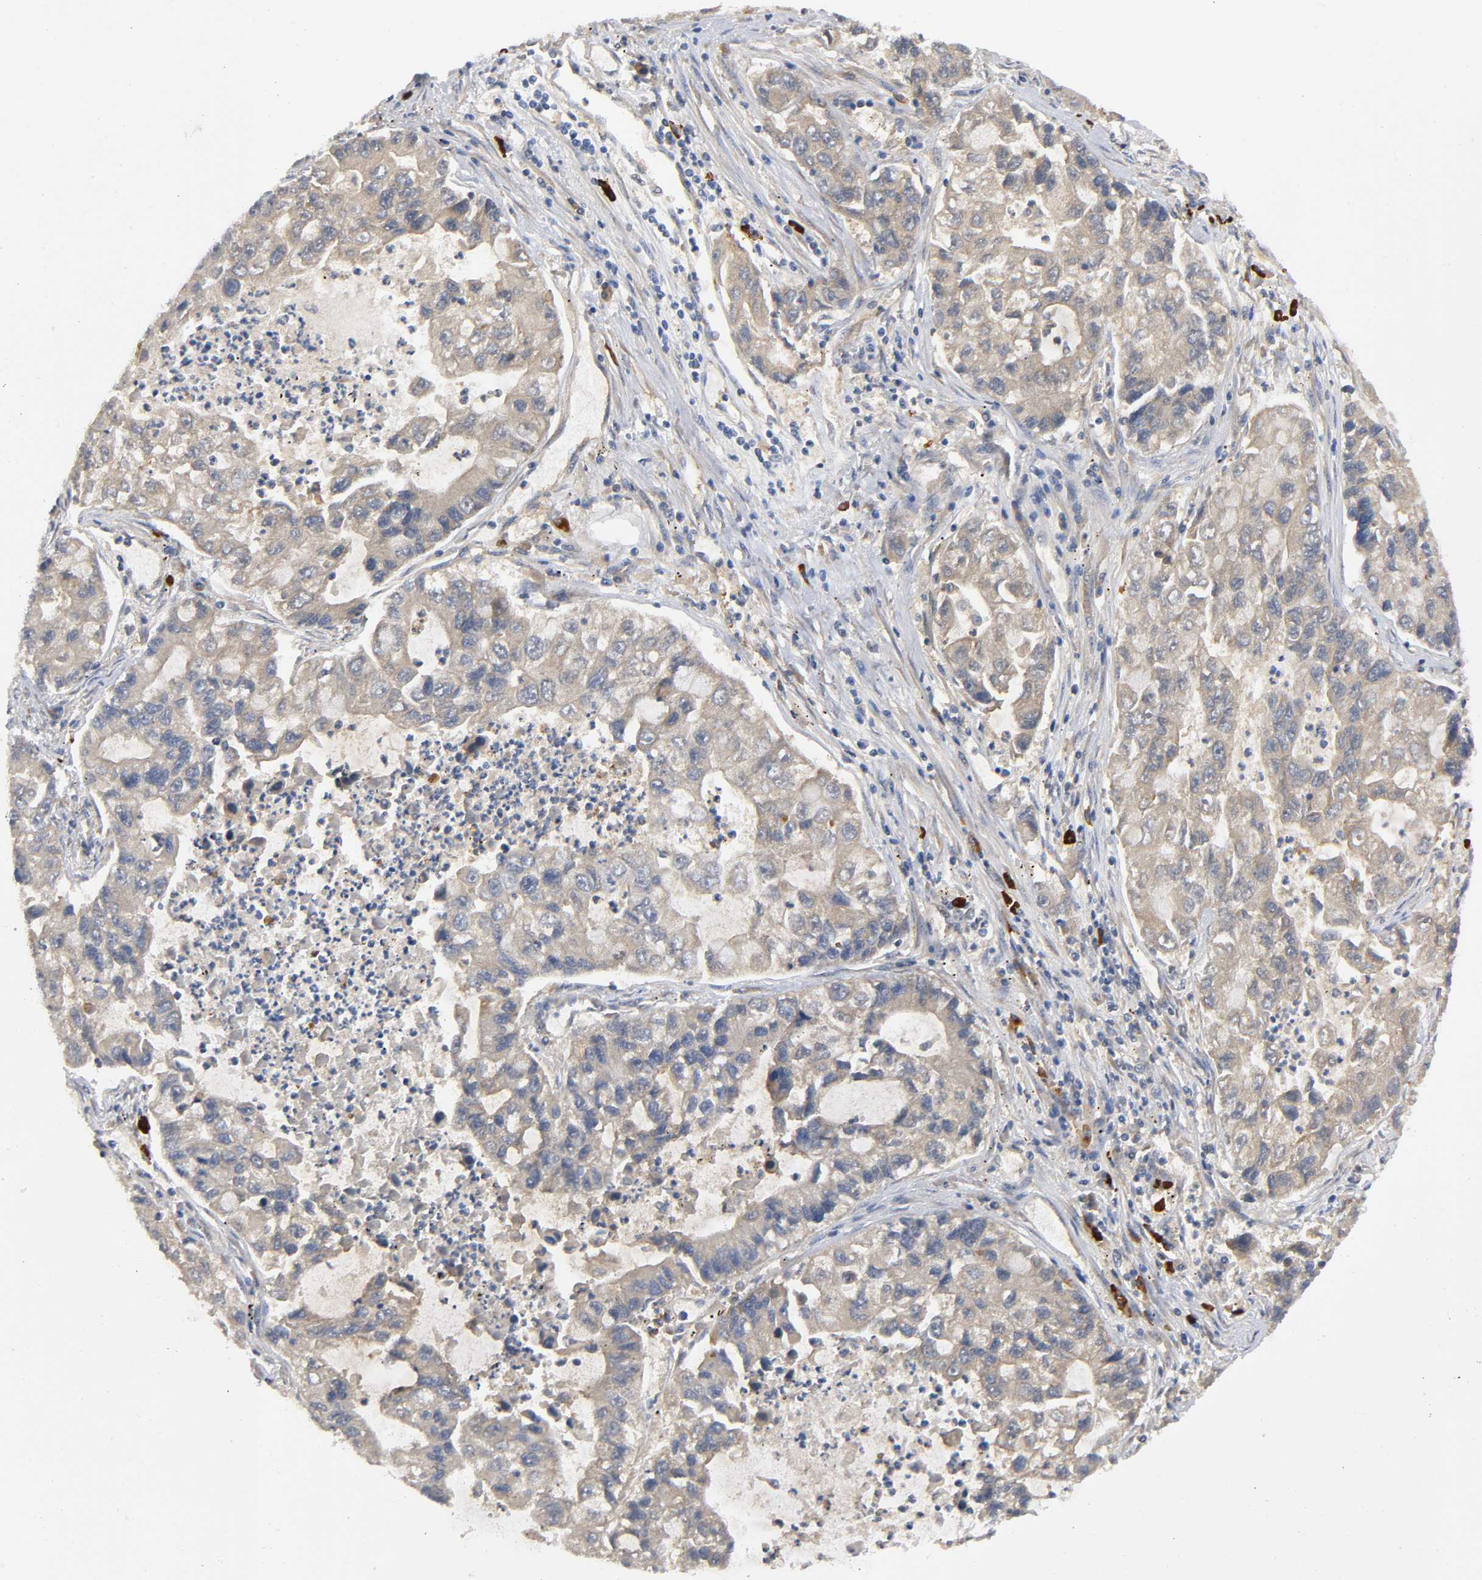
{"staining": {"intensity": "moderate", "quantity": "25%-75%", "location": "cytoplasmic/membranous"}, "tissue": "lung cancer", "cell_type": "Tumor cells", "image_type": "cancer", "snomed": [{"axis": "morphology", "description": "Adenocarcinoma, NOS"}, {"axis": "topography", "description": "Lung"}], "caption": "Lung adenocarcinoma stained with a protein marker demonstrates moderate staining in tumor cells.", "gene": "NOVA1", "patient": {"sex": "female", "age": 51}}